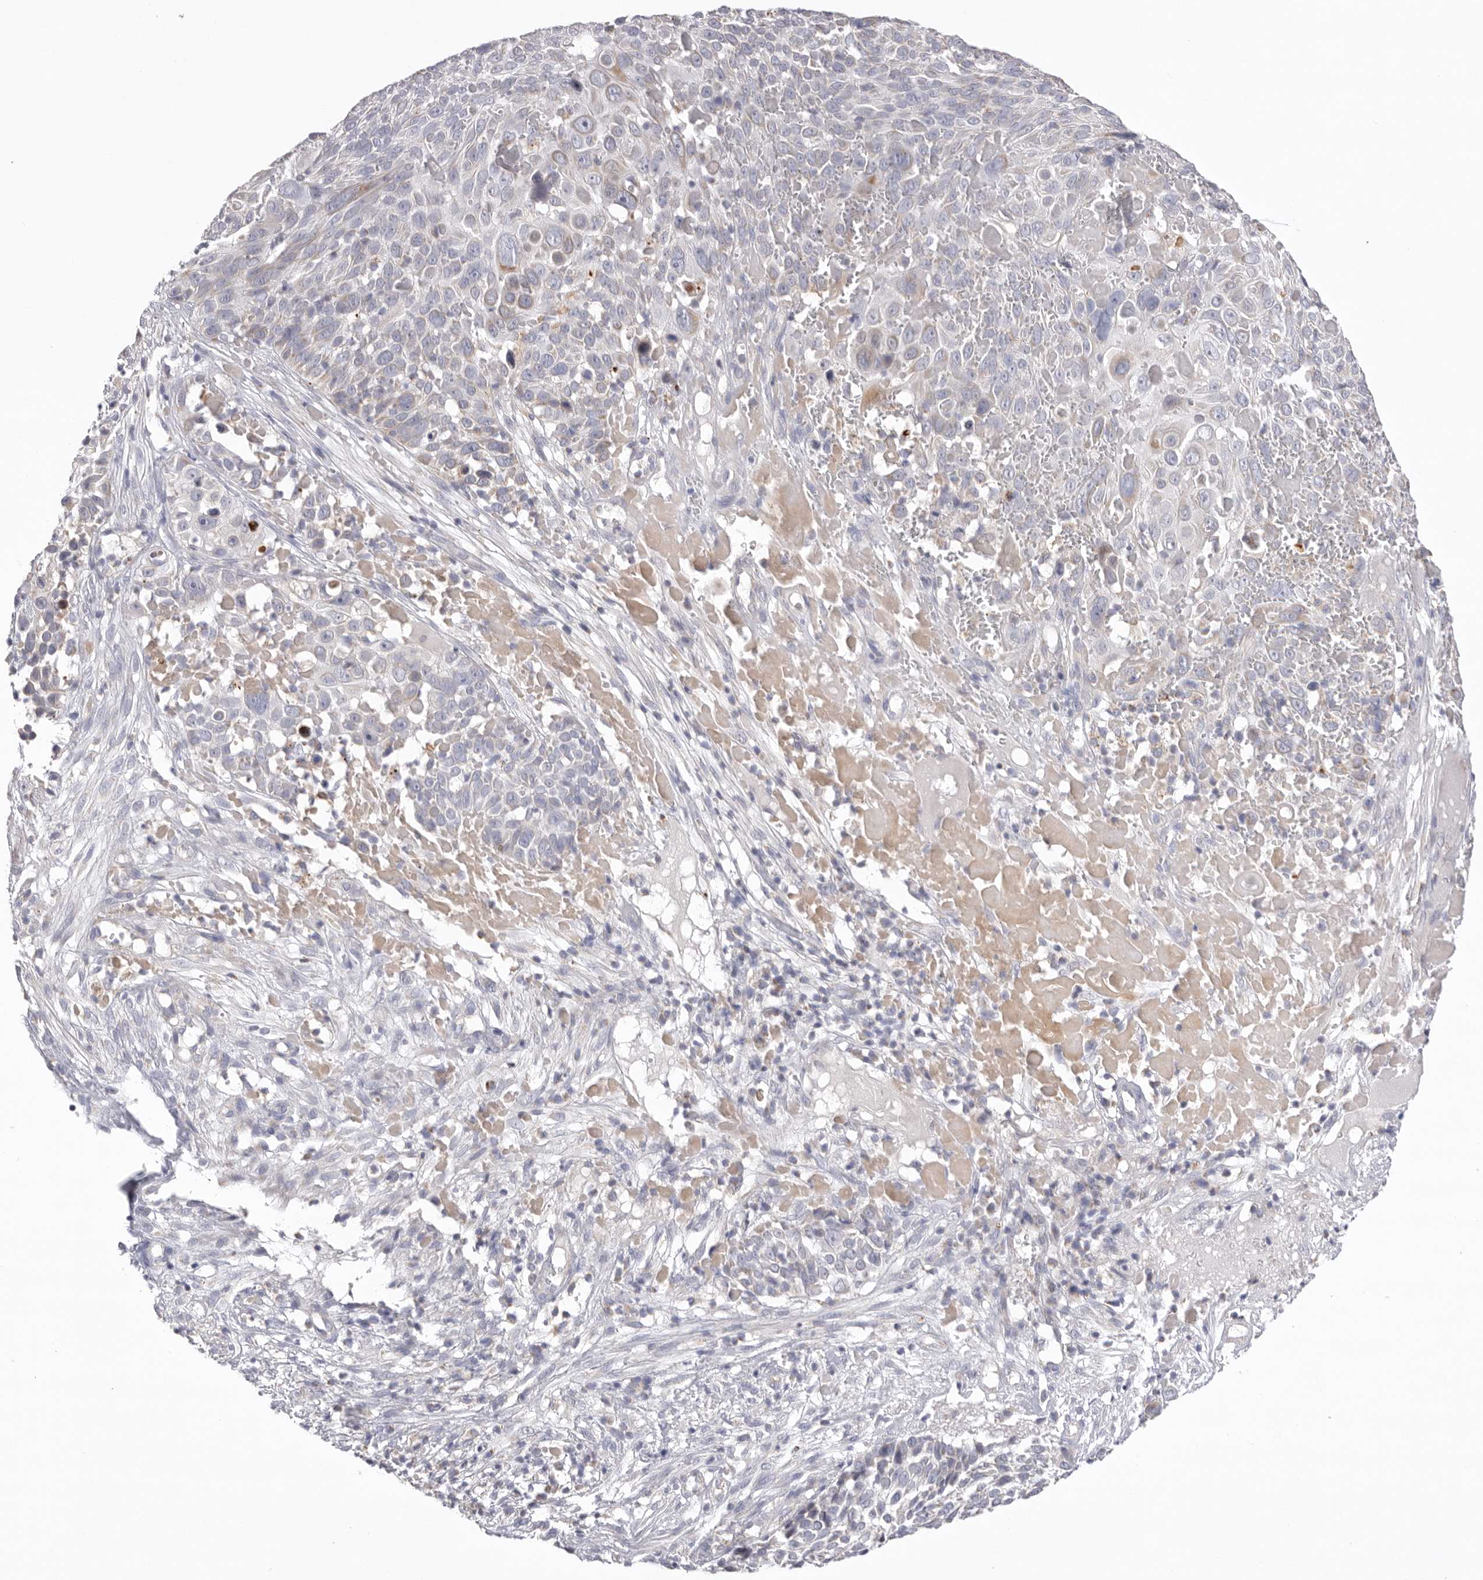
{"staining": {"intensity": "negative", "quantity": "none", "location": "none"}, "tissue": "cervical cancer", "cell_type": "Tumor cells", "image_type": "cancer", "snomed": [{"axis": "morphology", "description": "Squamous cell carcinoma, NOS"}, {"axis": "topography", "description": "Cervix"}], "caption": "This is an IHC micrograph of human cervical cancer (squamous cell carcinoma). There is no staining in tumor cells.", "gene": "VDAC3", "patient": {"sex": "female", "age": 74}}